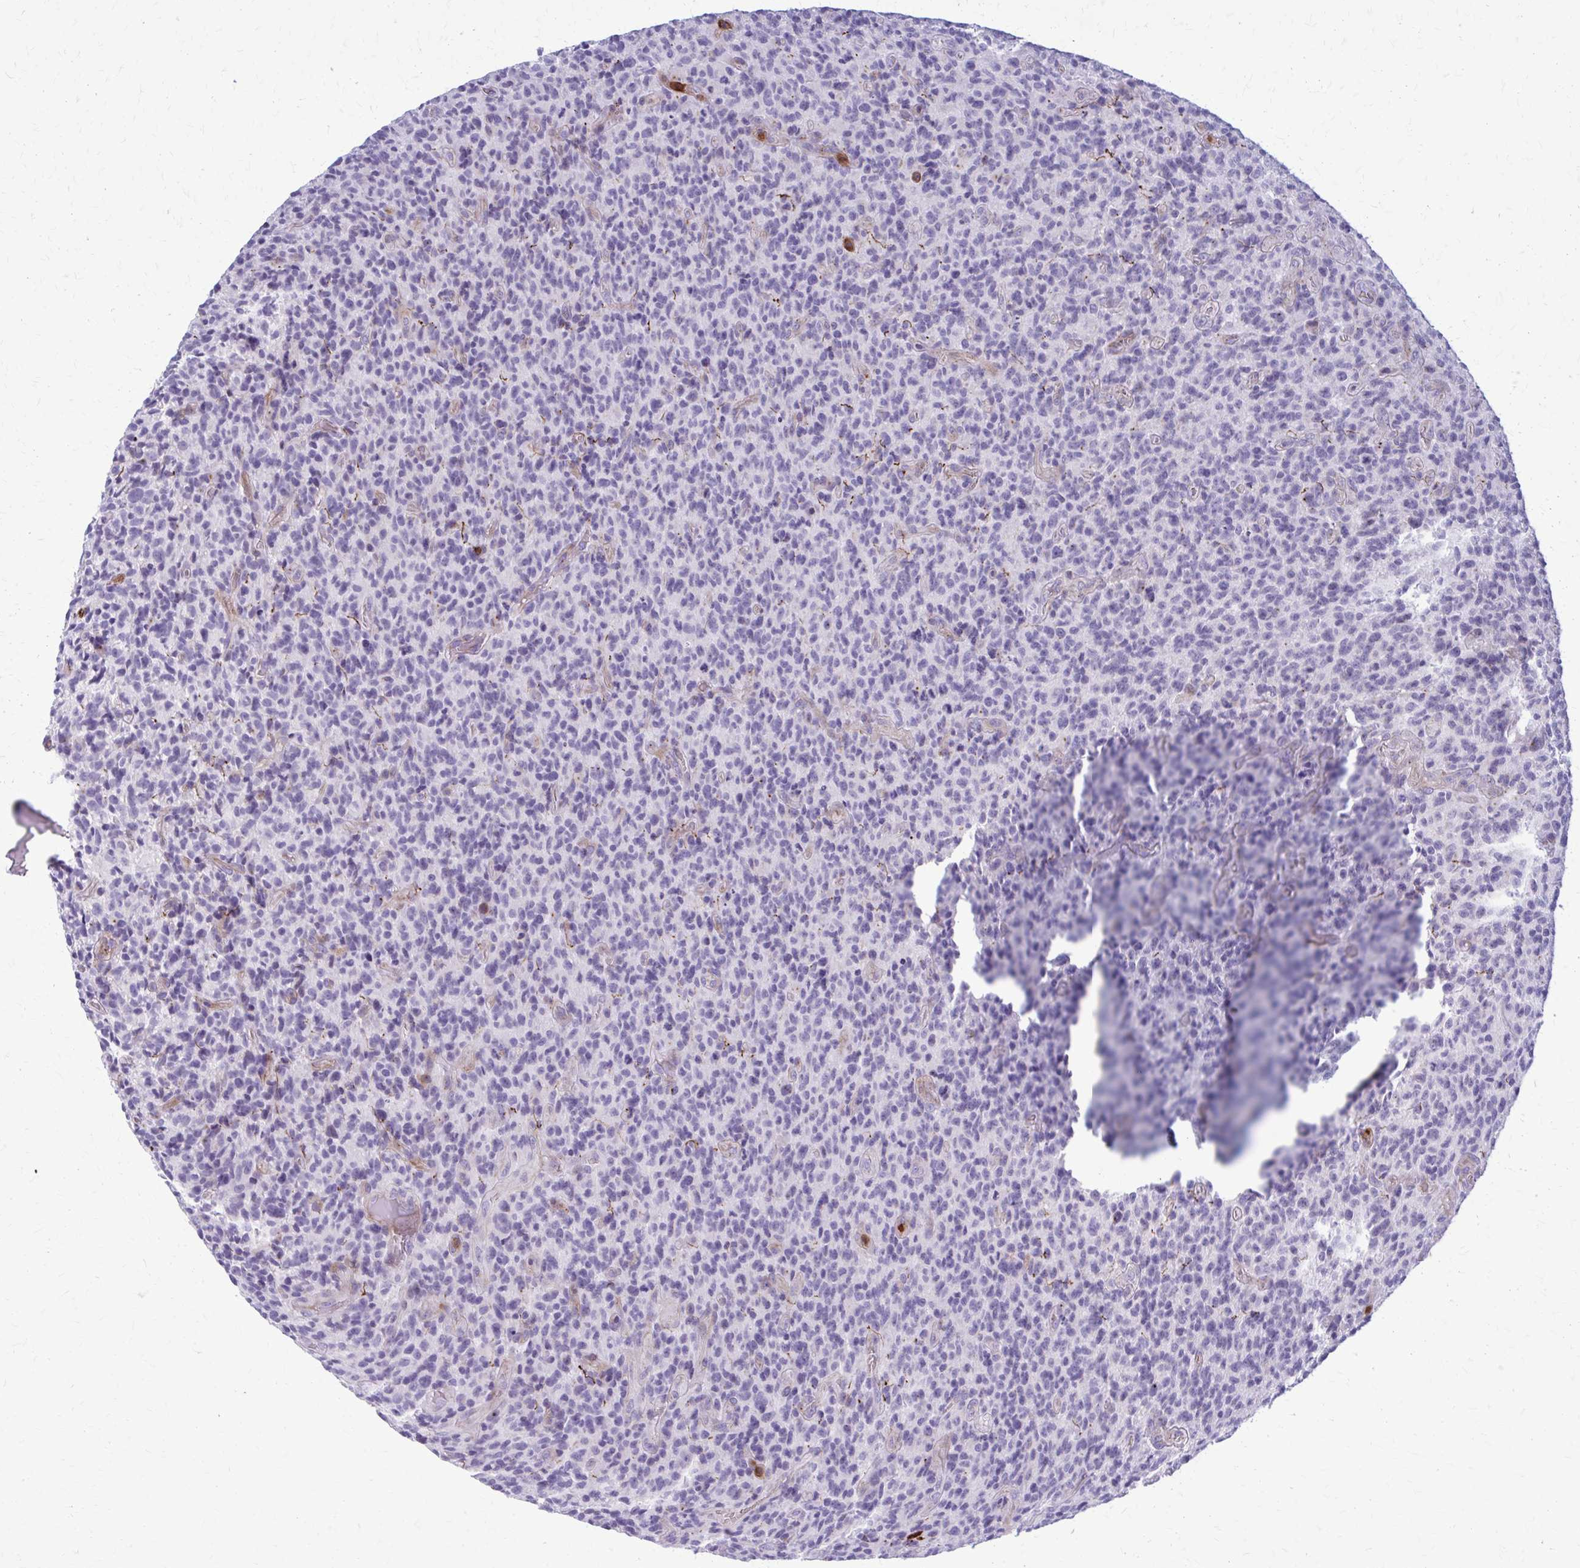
{"staining": {"intensity": "negative", "quantity": "none", "location": "none"}, "tissue": "glioma", "cell_type": "Tumor cells", "image_type": "cancer", "snomed": [{"axis": "morphology", "description": "Glioma, malignant, High grade"}, {"axis": "topography", "description": "Brain"}], "caption": "Immunohistochemical staining of human malignant glioma (high-grade) displays no significant expression in tumor cells.", "gene": "PEDS1", "patient": {"sex": "male", "age": 76}}